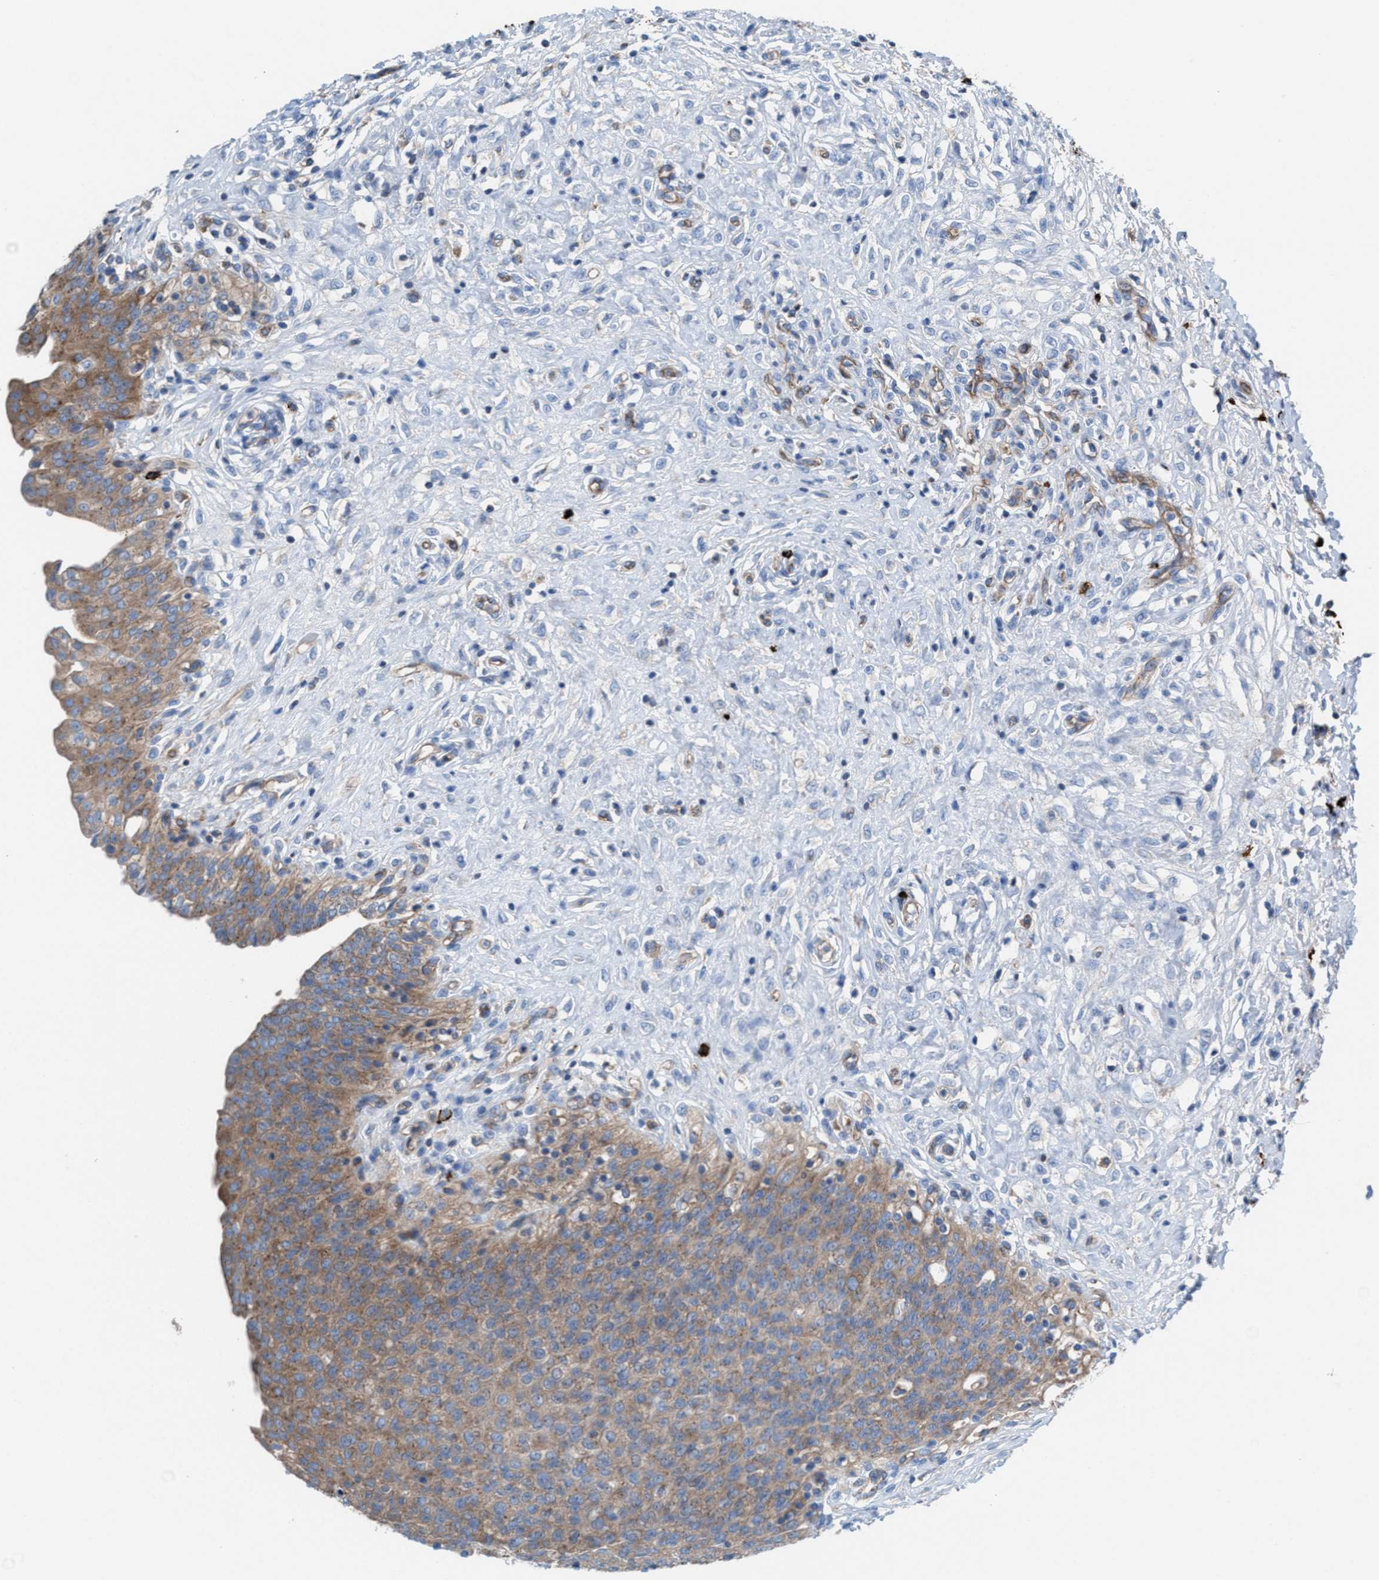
{"staining": {"intensity": "moderate", "quantity": ">75%", "location": "cytoplasmic/membranous"}, "tissue": "urinary bladder", "cell_type": "Urothelial cells", "image_type": "normal", "snomed": [{"axis": "morphology", "description": "Urothelial carcinoma, High grade"}, {"axis": "topography", "description": "Urinary bladder"}], "caption": "A brown stain highlights moderate cytoplasmic/membranous expression of a protein in urothelial cells of benign human urinary bladder. (DAB IHC with brightfield microscopy, high magnification).", "gene": "NYAP1", "patient": {"sex": "male", "age": 46}}